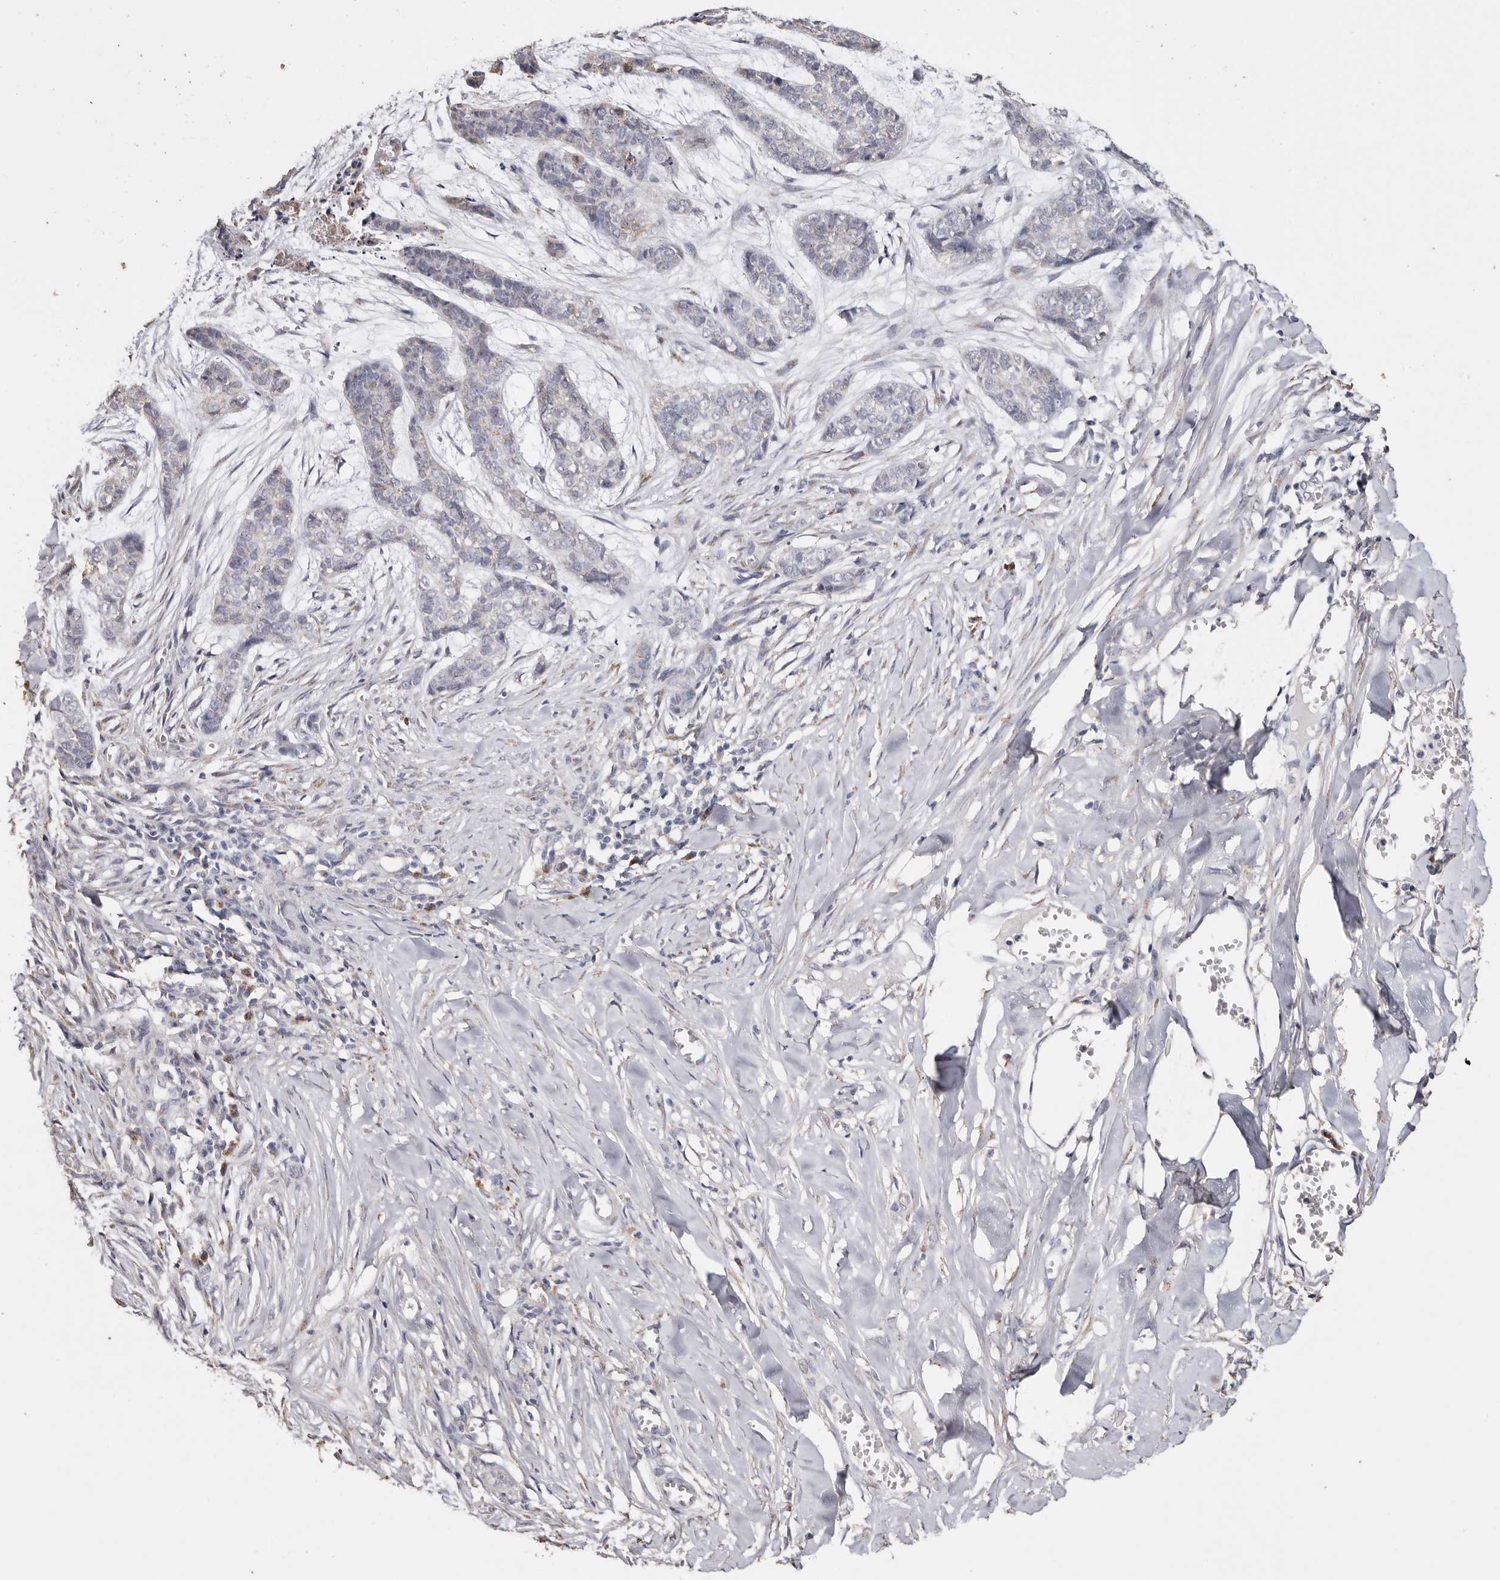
{"staining": {"intensity": "negative", "quantity": "none", "location": "none"}, "tissue": "skin cancer", "cell_type": "Tumor cells", "image_type": "cancer", "snomed": [{"axis": "morphology", "description": "Basal cell carcinoma"}, {"axis": "topography", "description": "Skin"}], "caption": "Micrograph shows no protein staining in tumor cells of skin cancer (basal cell carcinoma) tissue. The staining is performed using DAB brown chromogen with nuclei counter-stained in using hematoxylin.", "gene": "LGALS7B", "patient": {"sex": "female", "age": 64}}